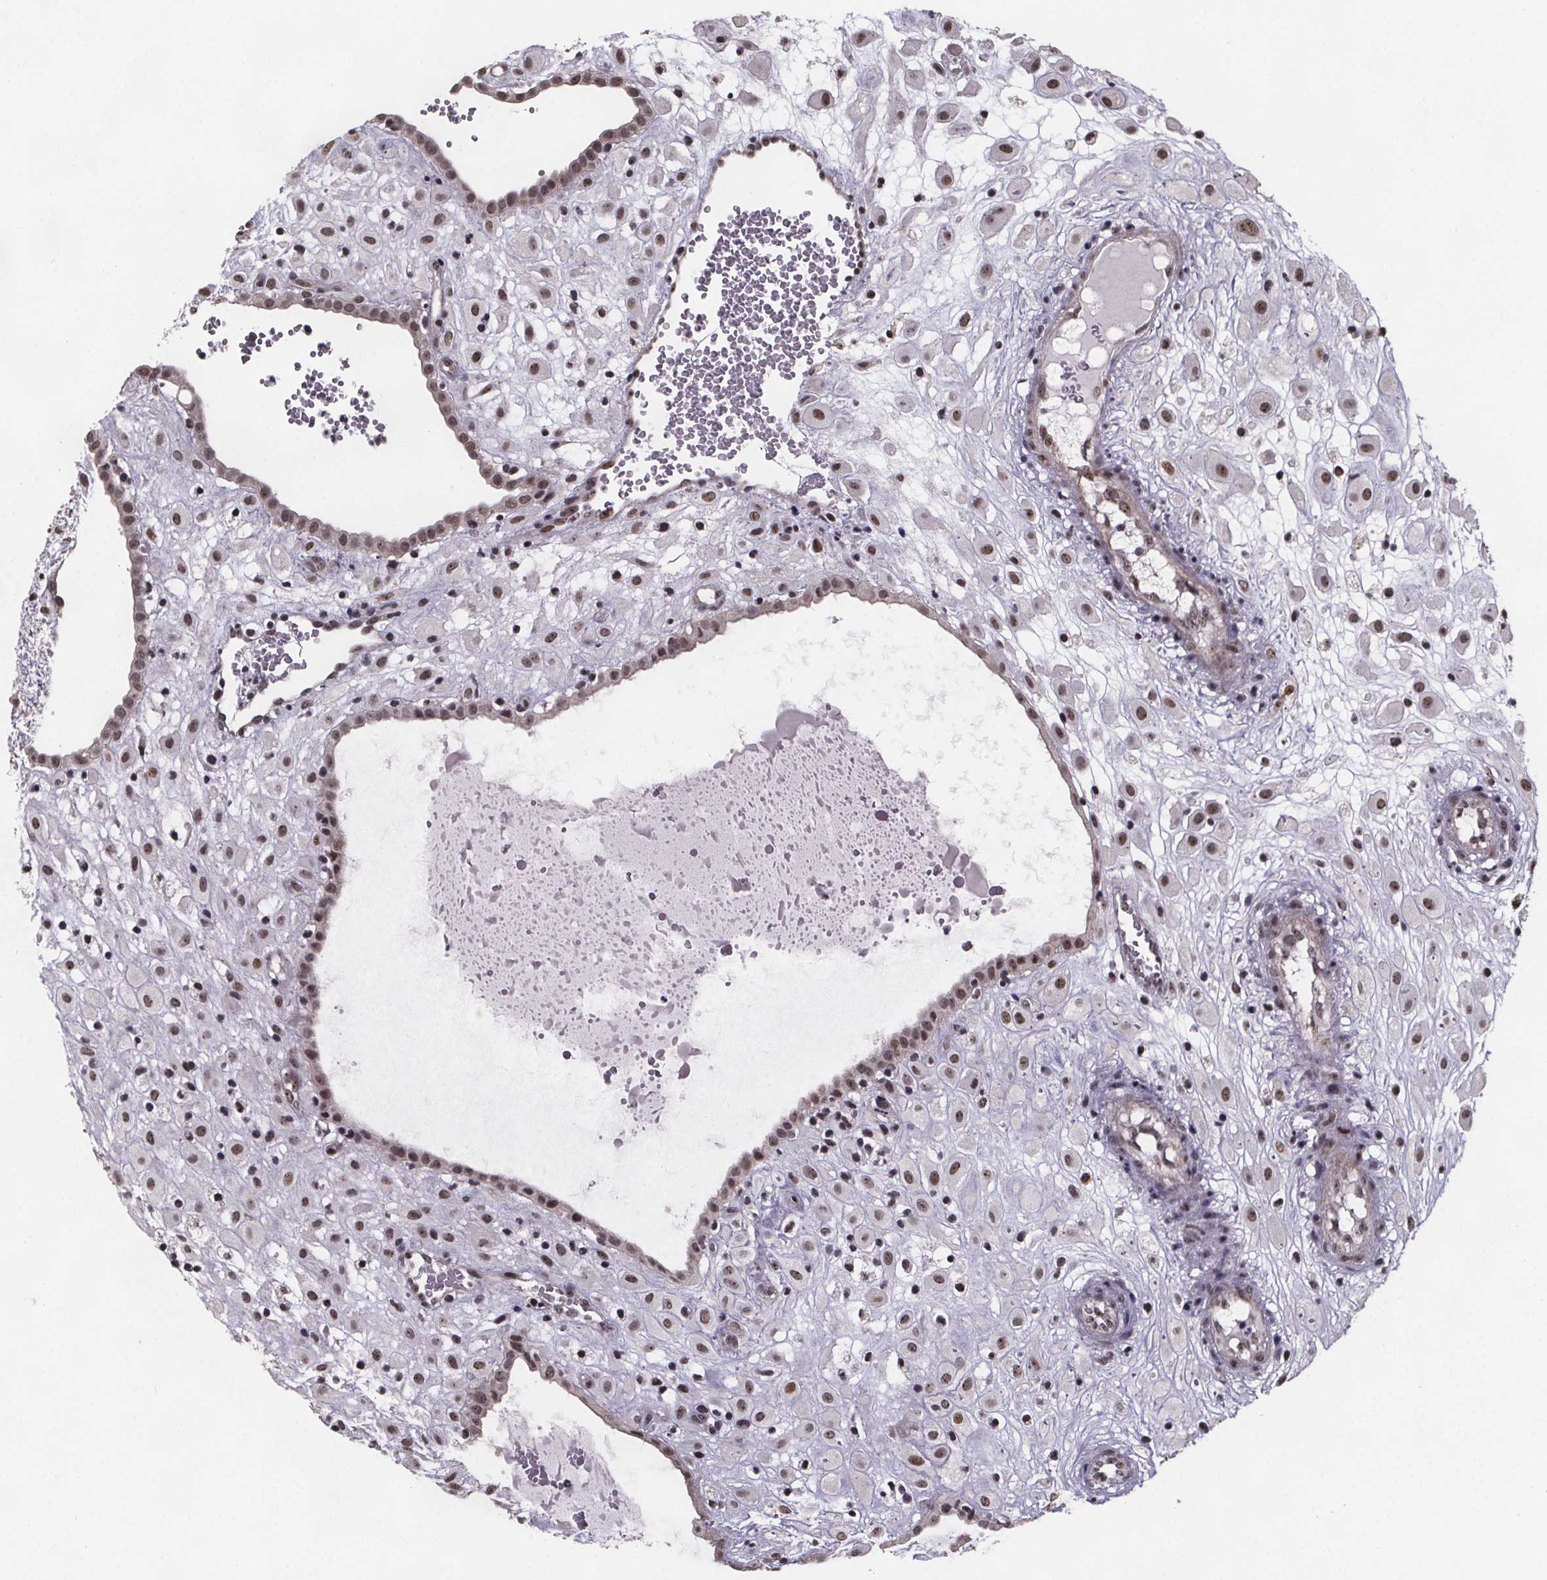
{"staining": {"intensity": "moderate", "quantity": ">75%", "location": "nuclear"}, "tissue": "placenta", "cell_type": "Decidual cells", "image_type": "normal", "snomed": [{"axis": "morphology", "description": "Normal tissue, NOS"}, {"axis": "topography", "description": "Placenta"}], "caption": "IHC image of unremarkable placenta: placenta stained using IHC displays medium levels of moderate protein expression localized specifically in the nuclear of decidual cells, appearing as a nuclear brown color.", "gene": "U2SURP", "patient": {"sex": "female", "age": 24}}